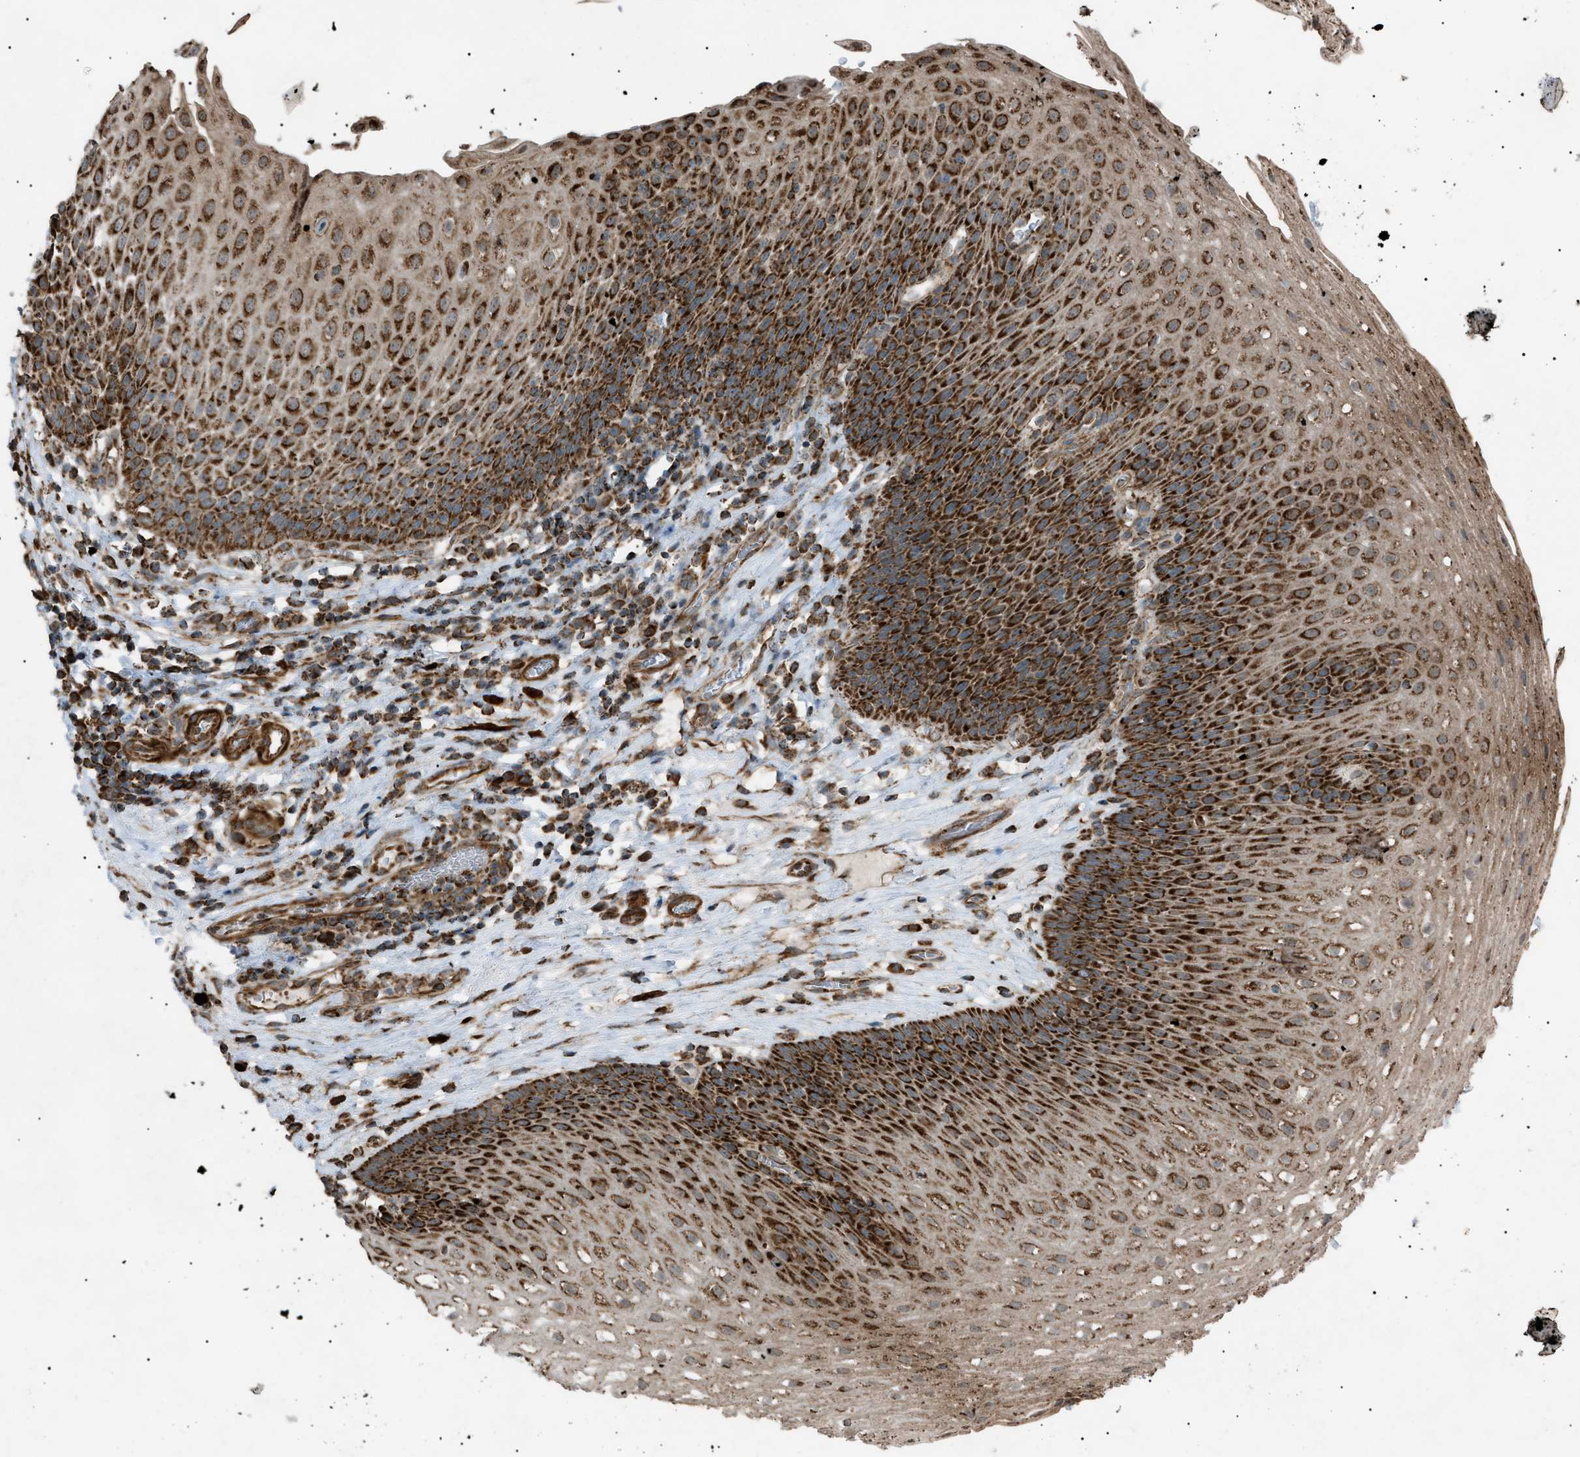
{"staining": {"intensity": "strong", "quantity": ">75%", "location": "cytoplasmic/membranous"}, "tissue": "esophagus", "cell_type": "Squamous epithelial cells", "image_type": "normal", "snomed": [{"axis": "morphology", "description": "Normal tissue, NOS"}, {"axis": "topography", "description": "Esophagus"}], "caption": "Human esophagus stained with a brown dye exhibits strong cytoplasmic/membranous positive staining in about >75% of squamous epithelial cells.", "gene": "C1GALT1C1", "patient": {"sex": "male", "age": 48}}